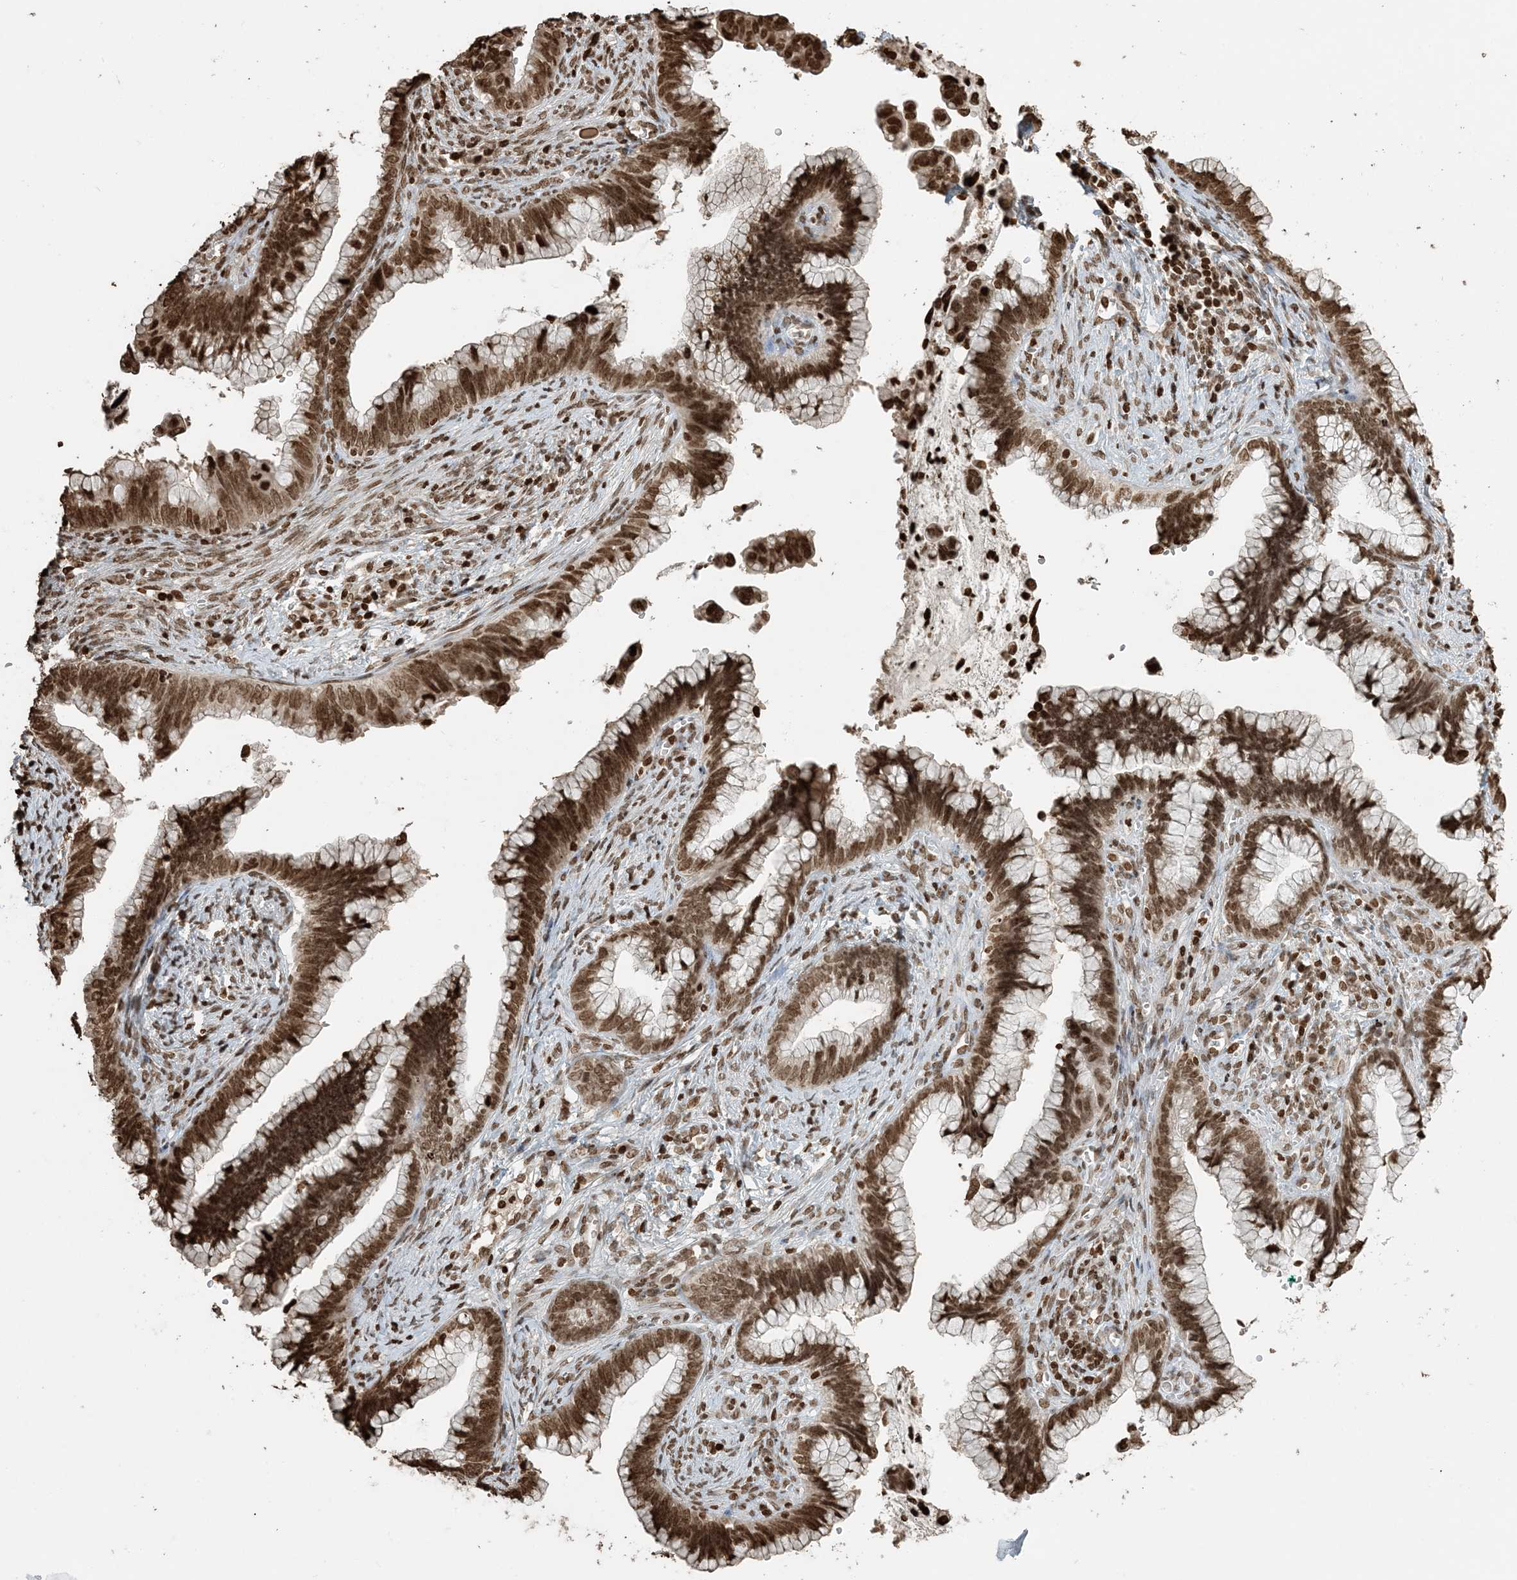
{"staining": {"intensity": "strong", "quantity": ">75%", "location": "nuclear"}, "tissue": "cervical cancer", "cell_type": "Tumor cells", "image_type": "cancer", "snomed": [{"axis": "morphology", "description": "Adenocarcinoma, NOS"}, {"axis": "topography", "description": "Cervix"}], "caption": "Human cervical cancer (adenocarcinoma) stained for a protein (brown) displays strong nuclear positive staining in about >75% of tumor cells.", "gene": "H3-3B", "patient": {"sex": "female", "age": 44}}